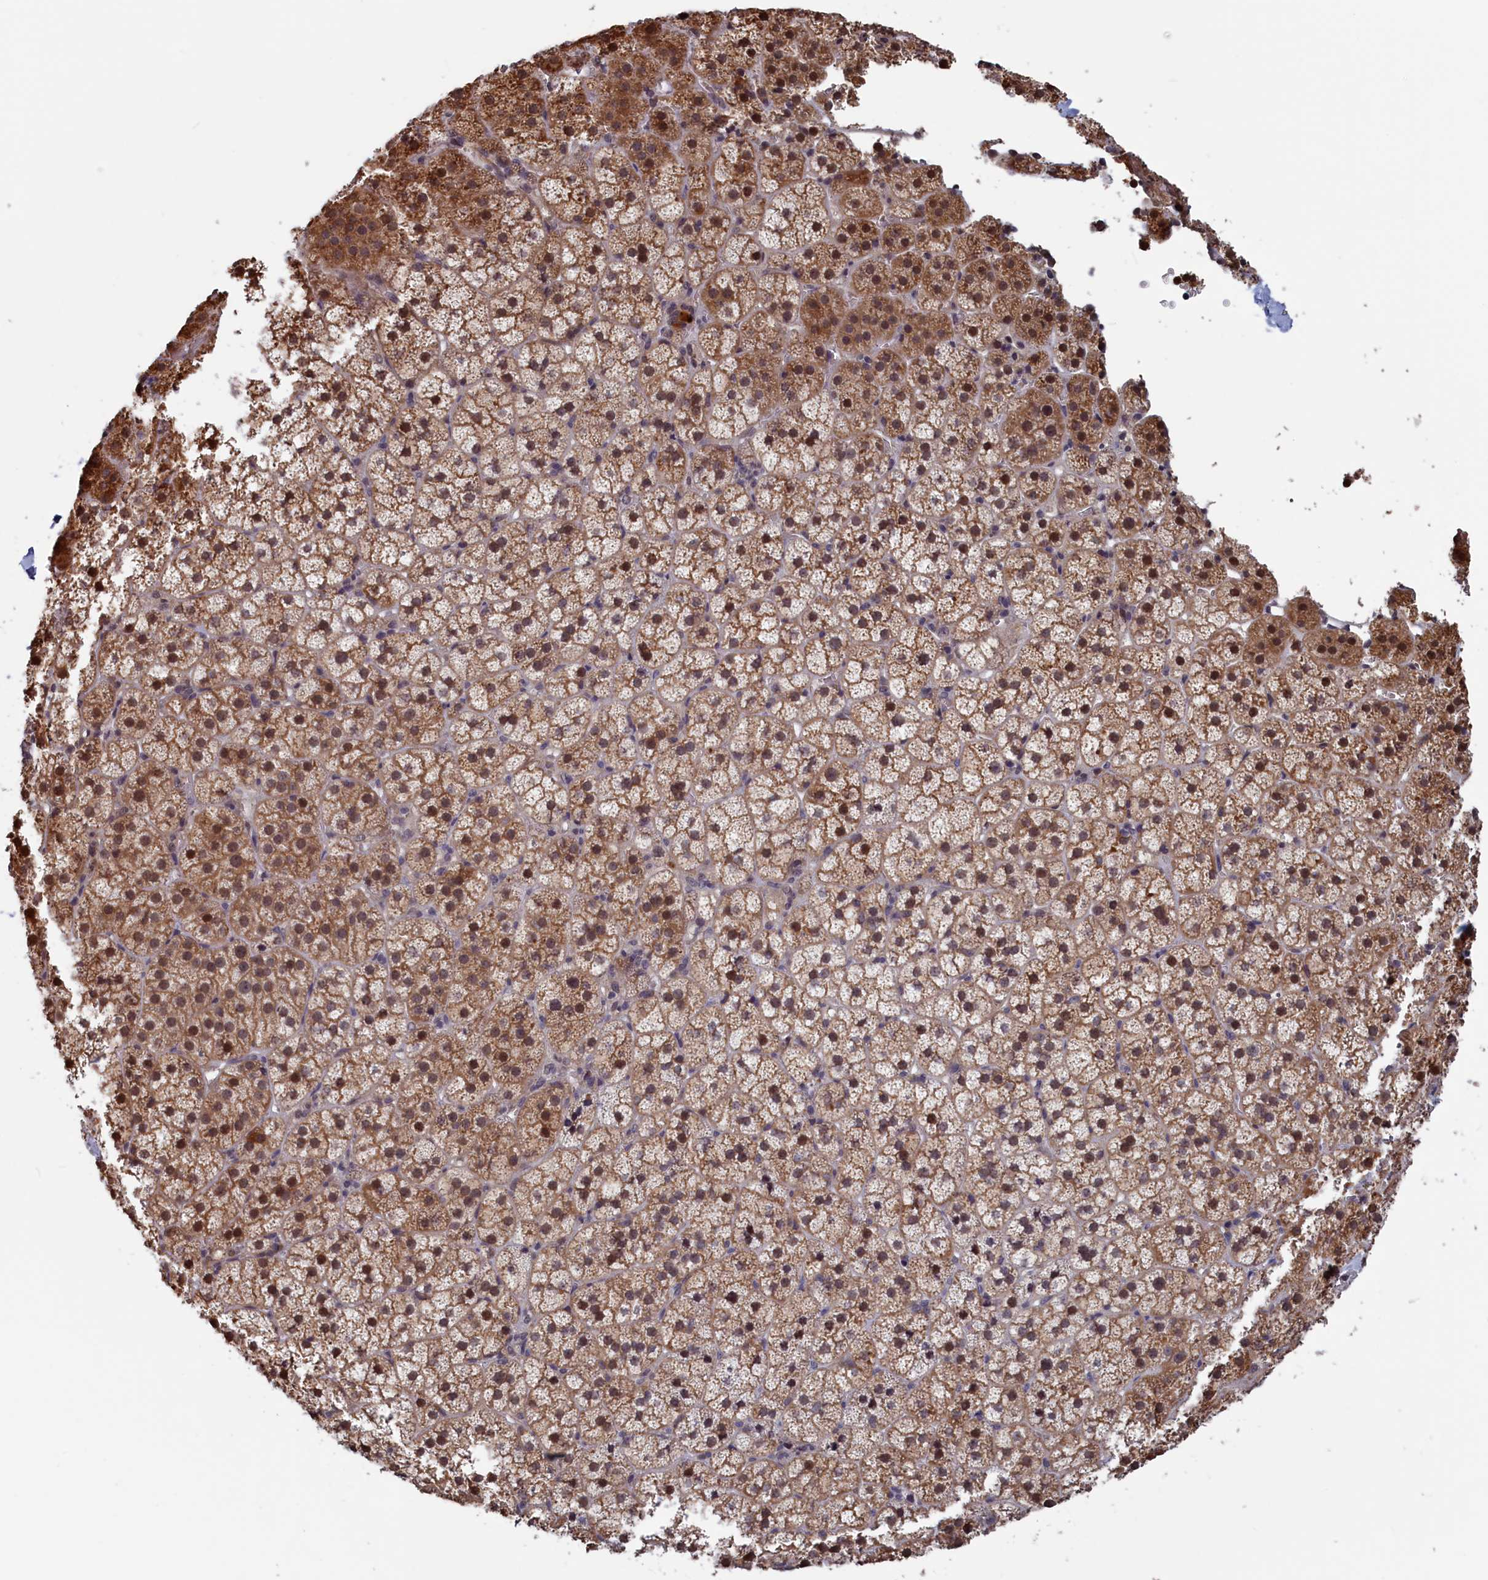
{"staining": {"intensity": "moderate", "quantity": ">75%", "location": "cytoplasmic/membranous,nuclear"}, "tissue": "adrenal gland", "cell_type": "Glandular cells", "image_type": "normal", "snomed": [{"axis": "morphology", "description": "Normal tissue, NOS"}, {"axis": "topography", "description": "Adrenal gland"}], "caption": "IHC (DAB) staining of benign human adrenal gland exhibits moderate cytoplasmic/membranous,nuclear protein staining in approximately >75% of glandular cells.", "gene": "PLP2", "patient": {"sex": "female", "age": 44}}